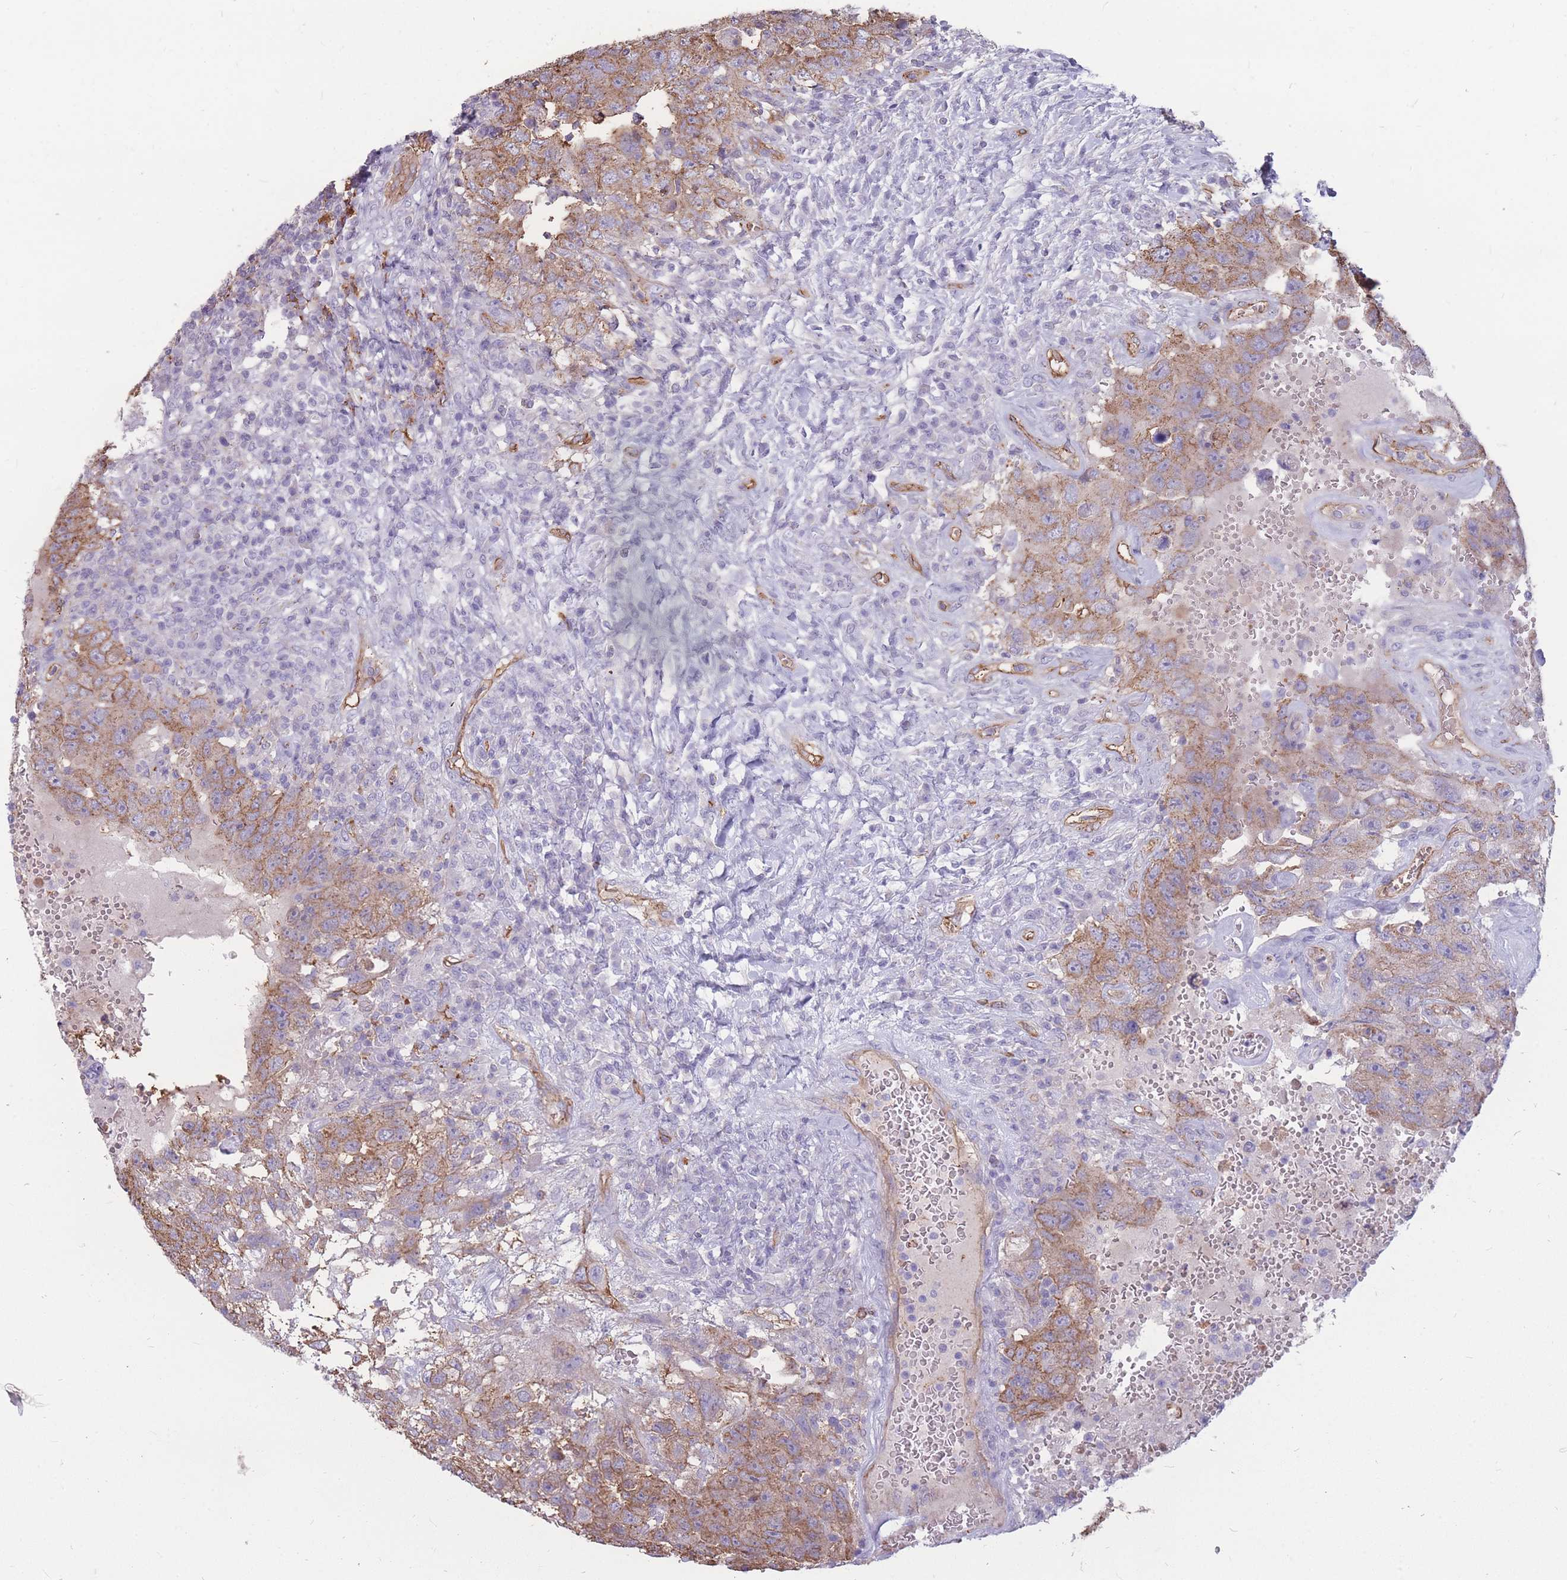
{"staining": {"intensity": "moderate", "quantity": ">75%", "location": "cytoplasmic/membranous"}, "tissue": "testis cancer", "cell_type": "Tumor cells", "image_type": "cancer", "snomed": [{"axis": "morphology", "description": "Carcinoma, Embryonal, NOS"}, {"axis": "topography", "description": "Testis"}], "caption": "Tumor cells show moderate cytoplasmic/membranous staining in about >75% of cells in embryonal carcinoma (testis).", "gene": "GNA11", "patient": {"sex": "male", "age": 26}}